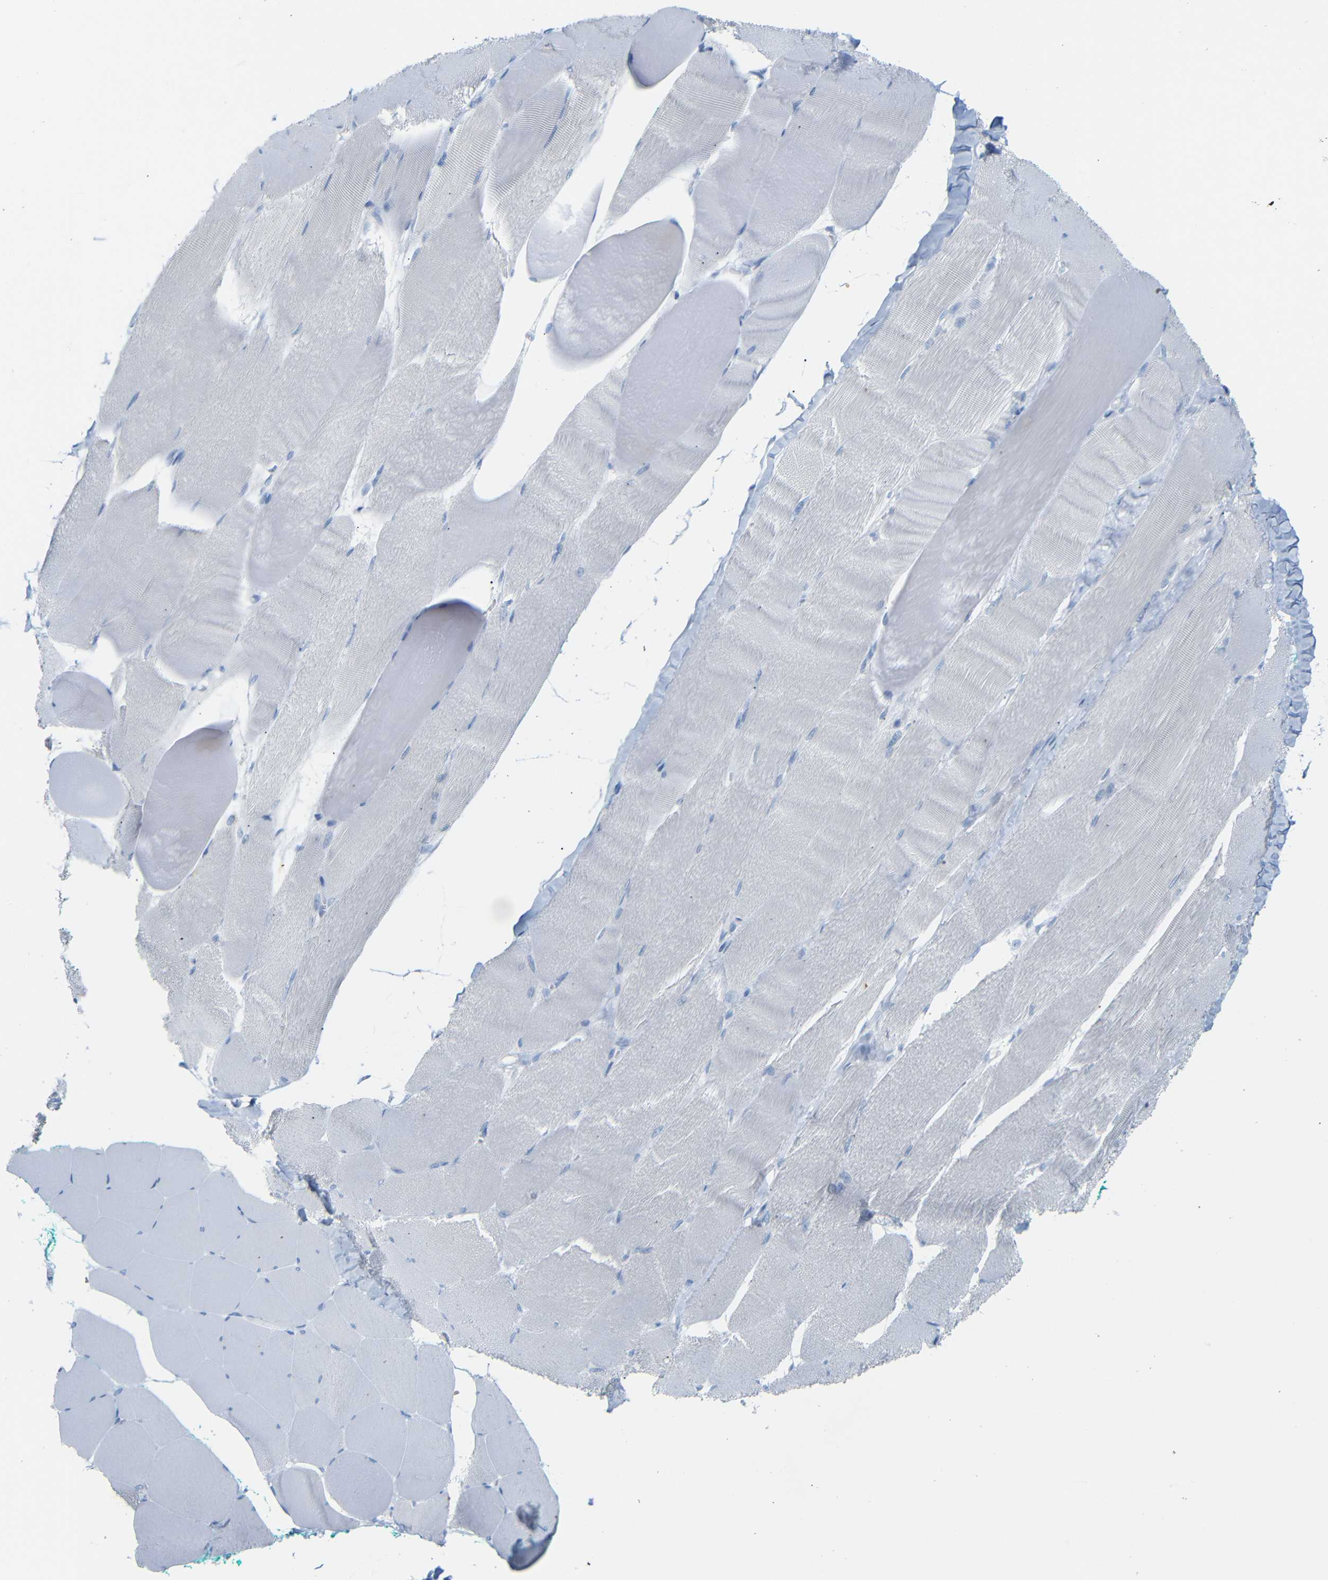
{"staining": {"intensity": "negative", "quantity": "none", "location": "none"}, "tissue": "skeletal muscle", "cell_type": "Myocytes", "image_type": "normal", "snomed": [{"axis": "morphology", "description": "Normal tissue, NOS"}, {"axis": "morphology", "description": "Squamous cell carcinoma, NOS"}, {"axis": "topography", "description": "Skeletal muscle"}], "caption": "Immunohistochemistry (IHC) micrograph of normal skeletal muscle: skeletal muscle stained with DAB (3,3'-diaminobenzidine) reveals no significant protein staining in myocytes. (DAB immunohistochemistry (IHC) visualized using brightfield microscopy, high magnification).", "gene": "DYNAP", "patient": {"sex": "male", "age": 51}}